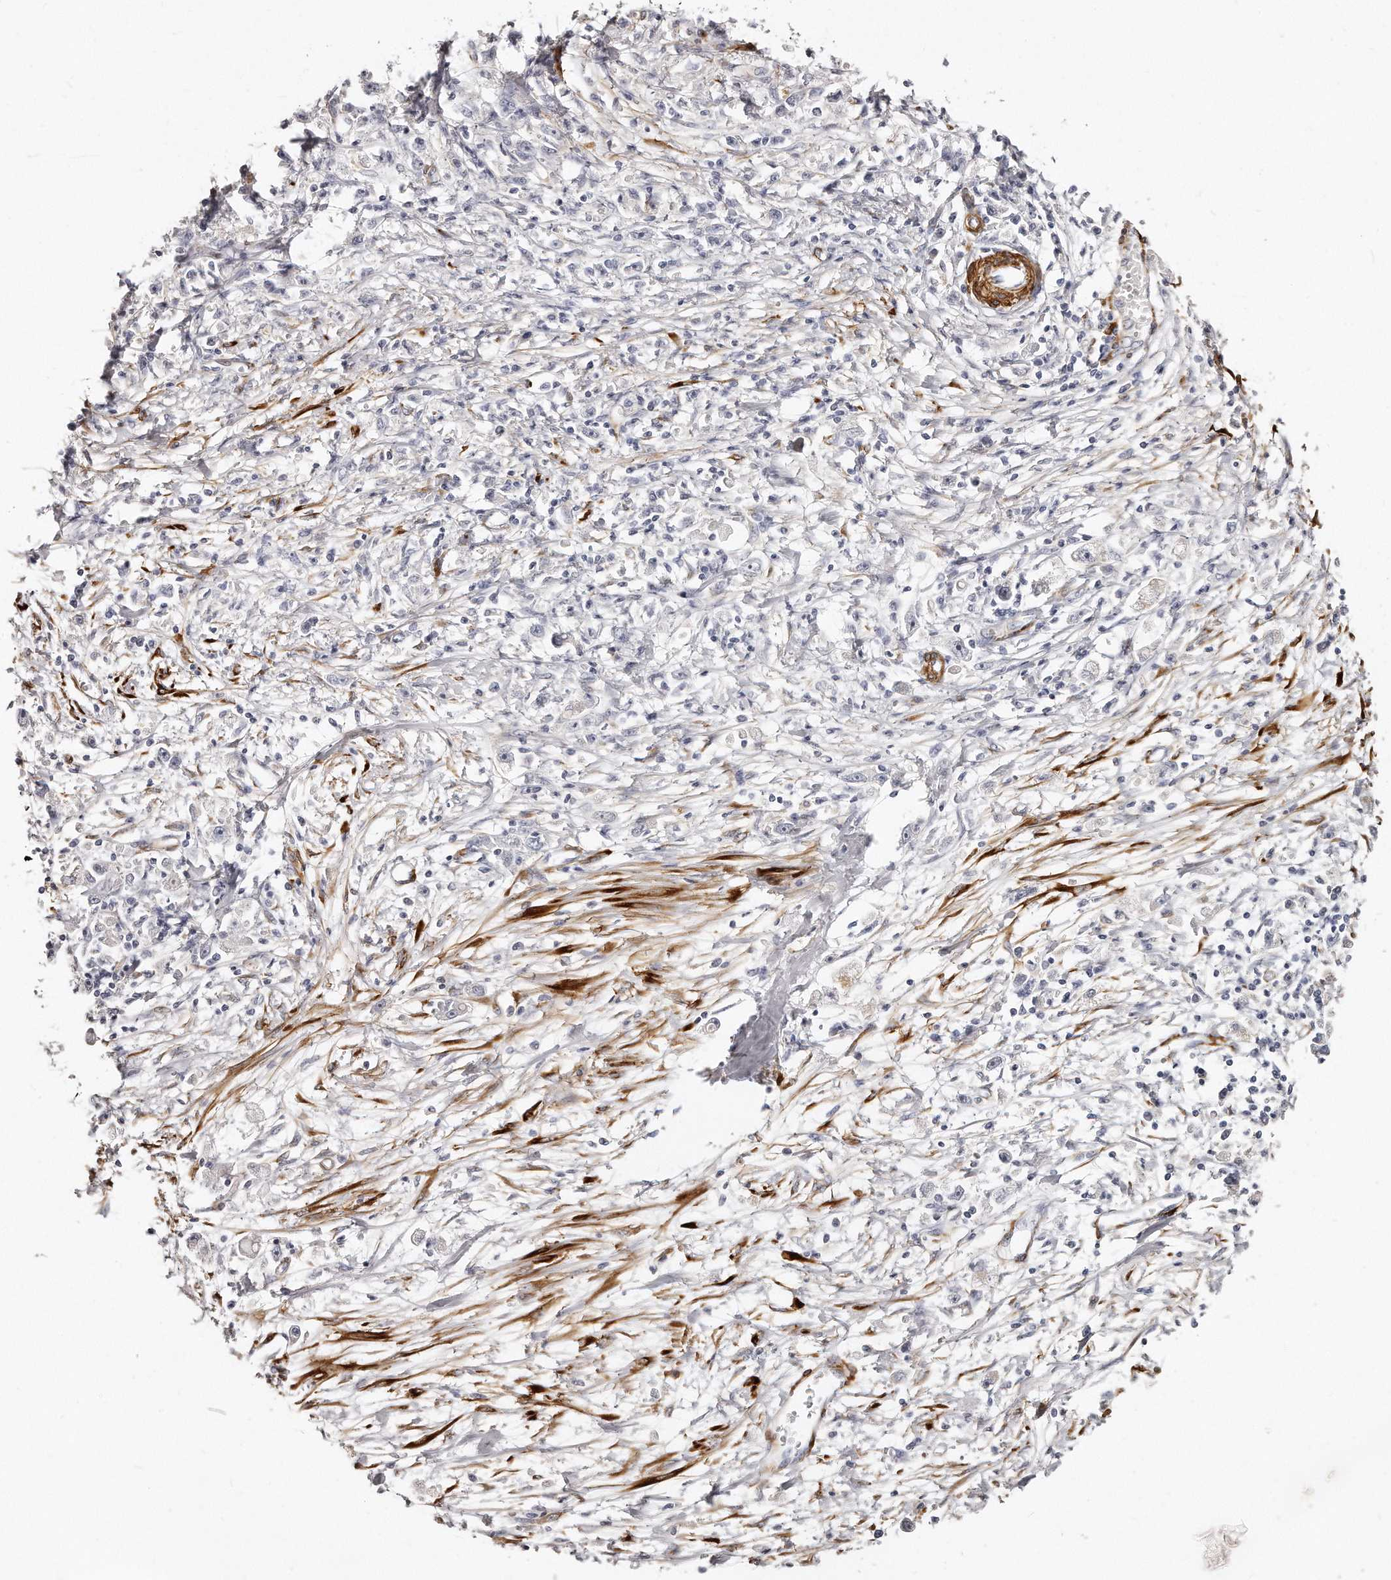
{"staining": {"intensity": "negative", "quantity": "none", "location": "none"}, "tissue": "stomach cancer", "cell_type": "Tumor cells", "image_type": "cancer", "snomed": [{"axis": "morphology", "description": "Adenocarcinoma, NOS"}, {"axis": "topography", "description": "Stomach"}], "caption": "Immunohistochemical staining of stomach cancer exhibits no significant positivity in tumor cells.", "gene": "LMOD1", "patient": {"sex": "female", "age": 59}}